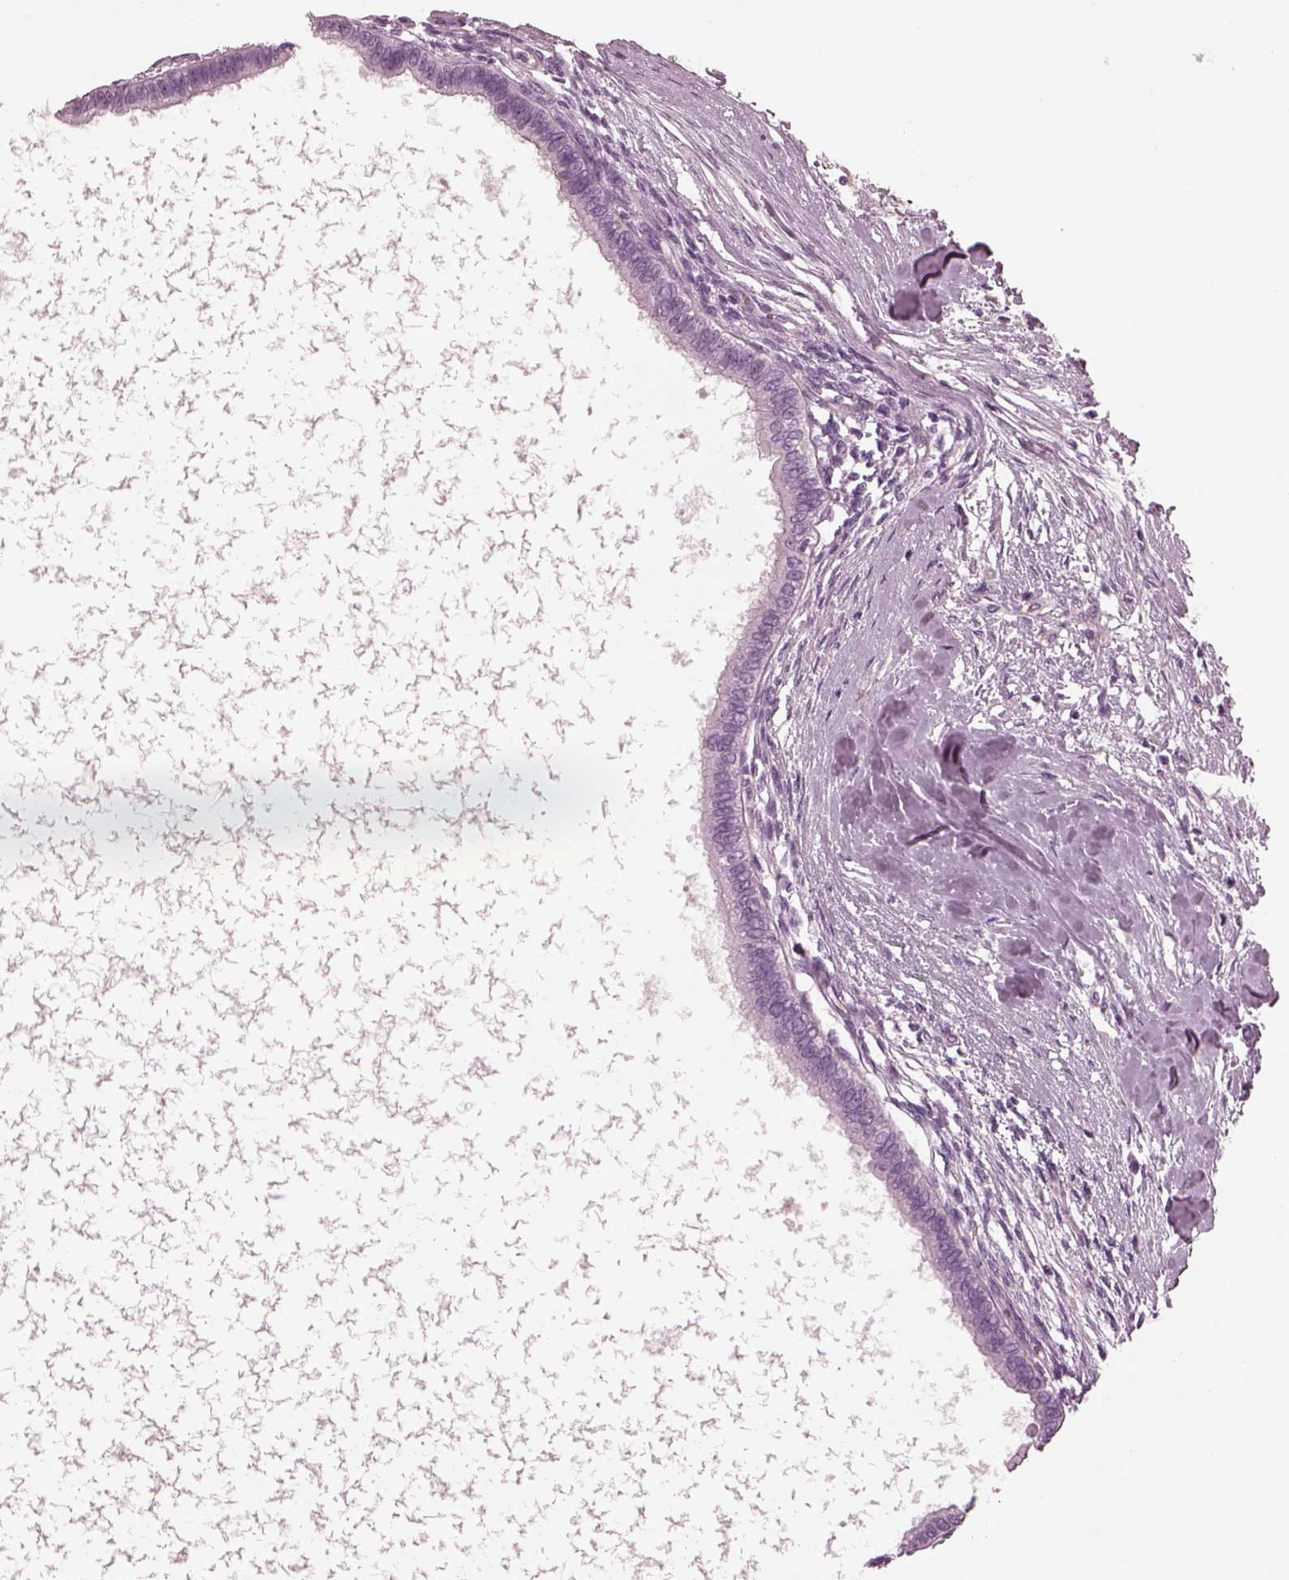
{"staining": {"intensity": "negative", "quantity": "none", "location": "none"}, "tissue": "testis cancer", "cell_type": "Tumor cells", "image_type": "cancer", "snomed": [{"axis": "morphology", "description": "Carcinoma, Embryonal, NOS"}, {"axis": "topography", "description": "Testis"}], "caption": "DAB (3,3'-diaminobenzidine) immunohistochemical staining of human testis embryonal carcinoma demonstrates no significant staining in tumor cells.", "gene": "CGA", "patient": {"sex": "male", "age": 37}}